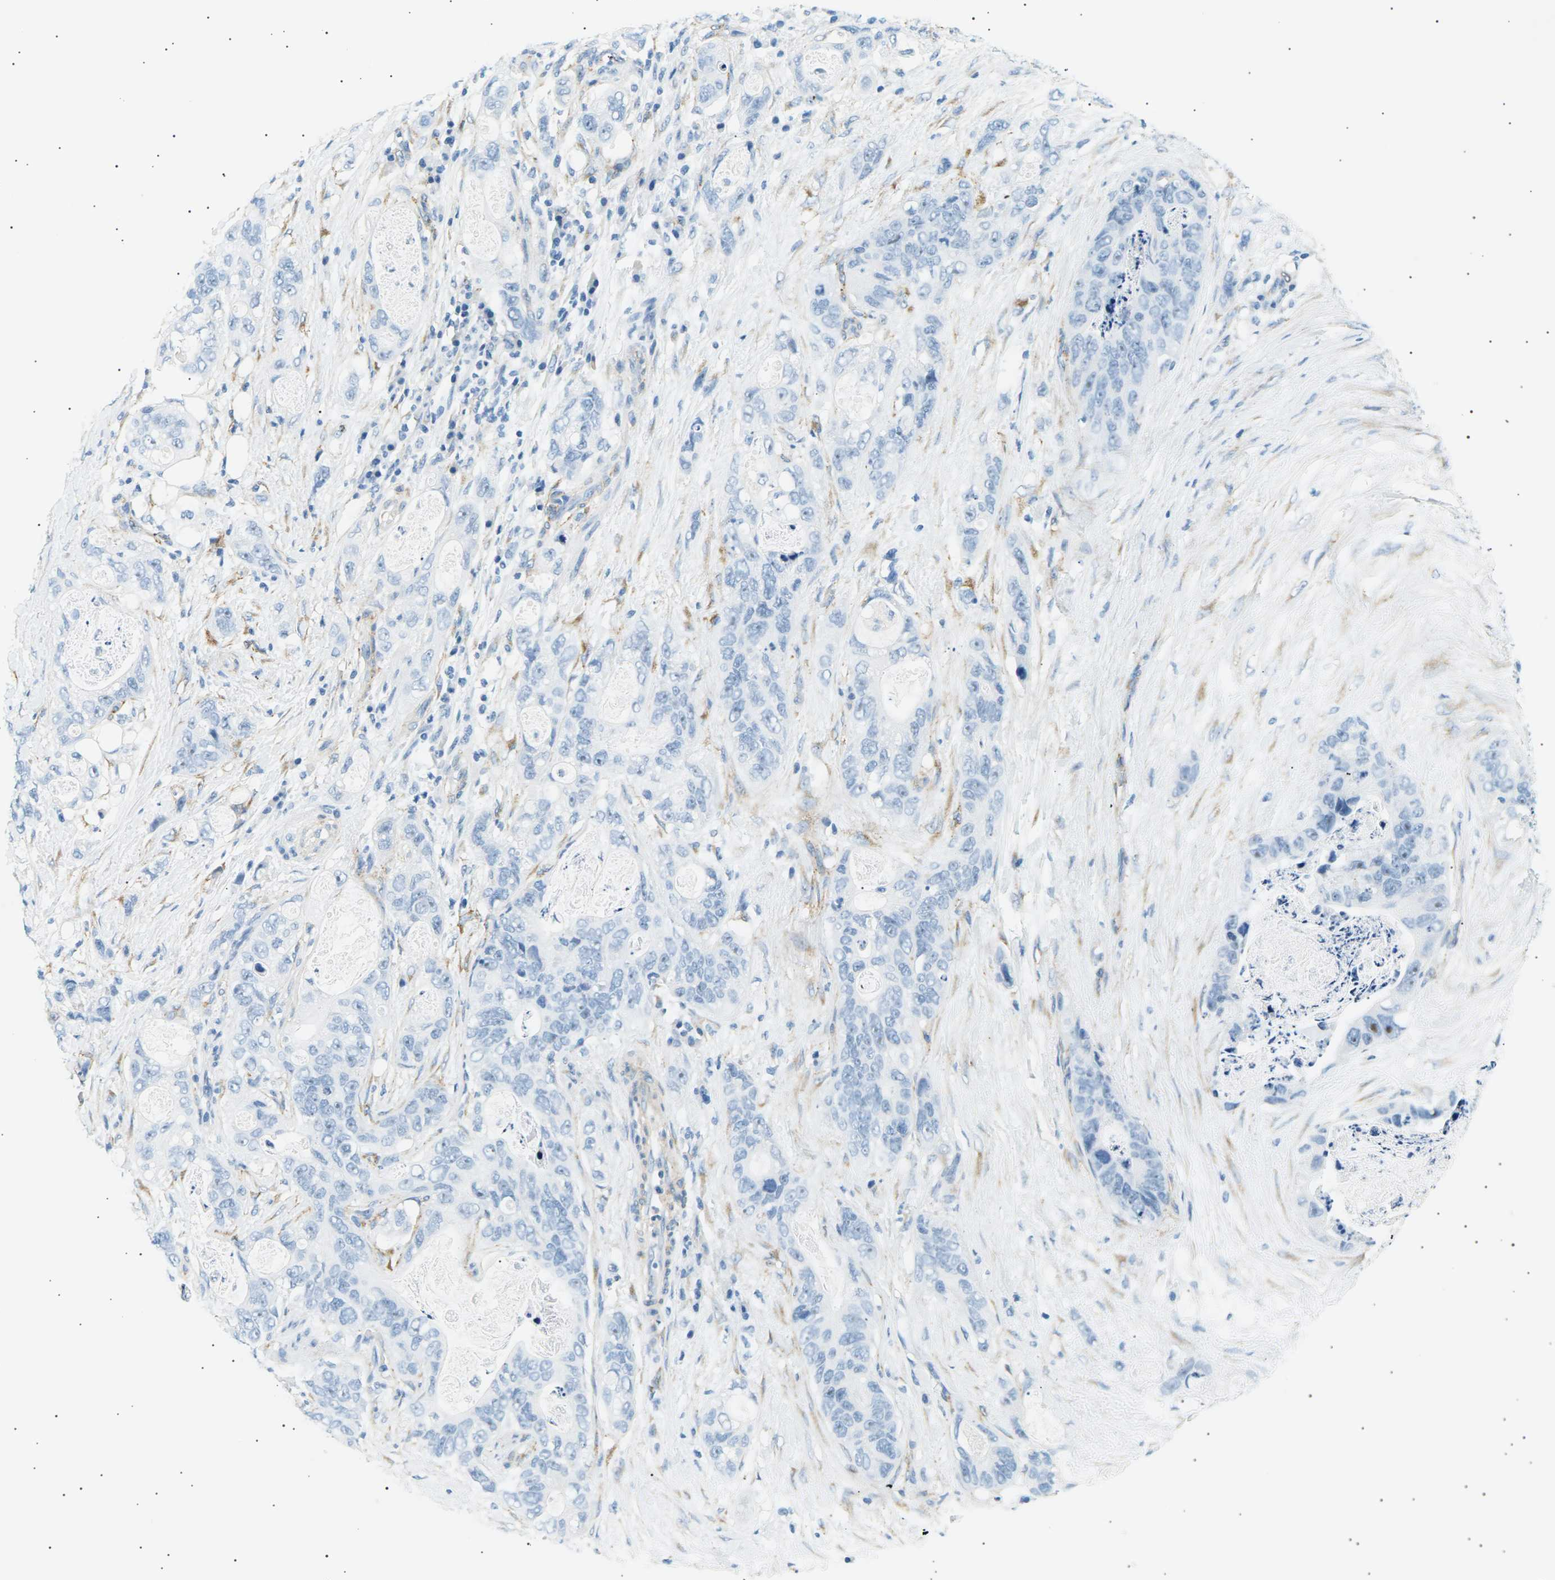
{"staining": {"intensity": "negative", "quantity": "none", "location": "none"}, "tissue": "stomach cancer", "cell_type": "Tumor cells", "image_type": "cancer", "snomed": [{"axis": "morphology", "description": "Adenocarcinoma, NOS"}, {"axis": "topography", "description": "Stomach"}], "caption": "A photomicrograph of stomach cancer stained for a protein demonstrates no brown staining in tumor cells.", "gene": "SEPTIN5", "patient": {"sex": "female", "age": 89}}